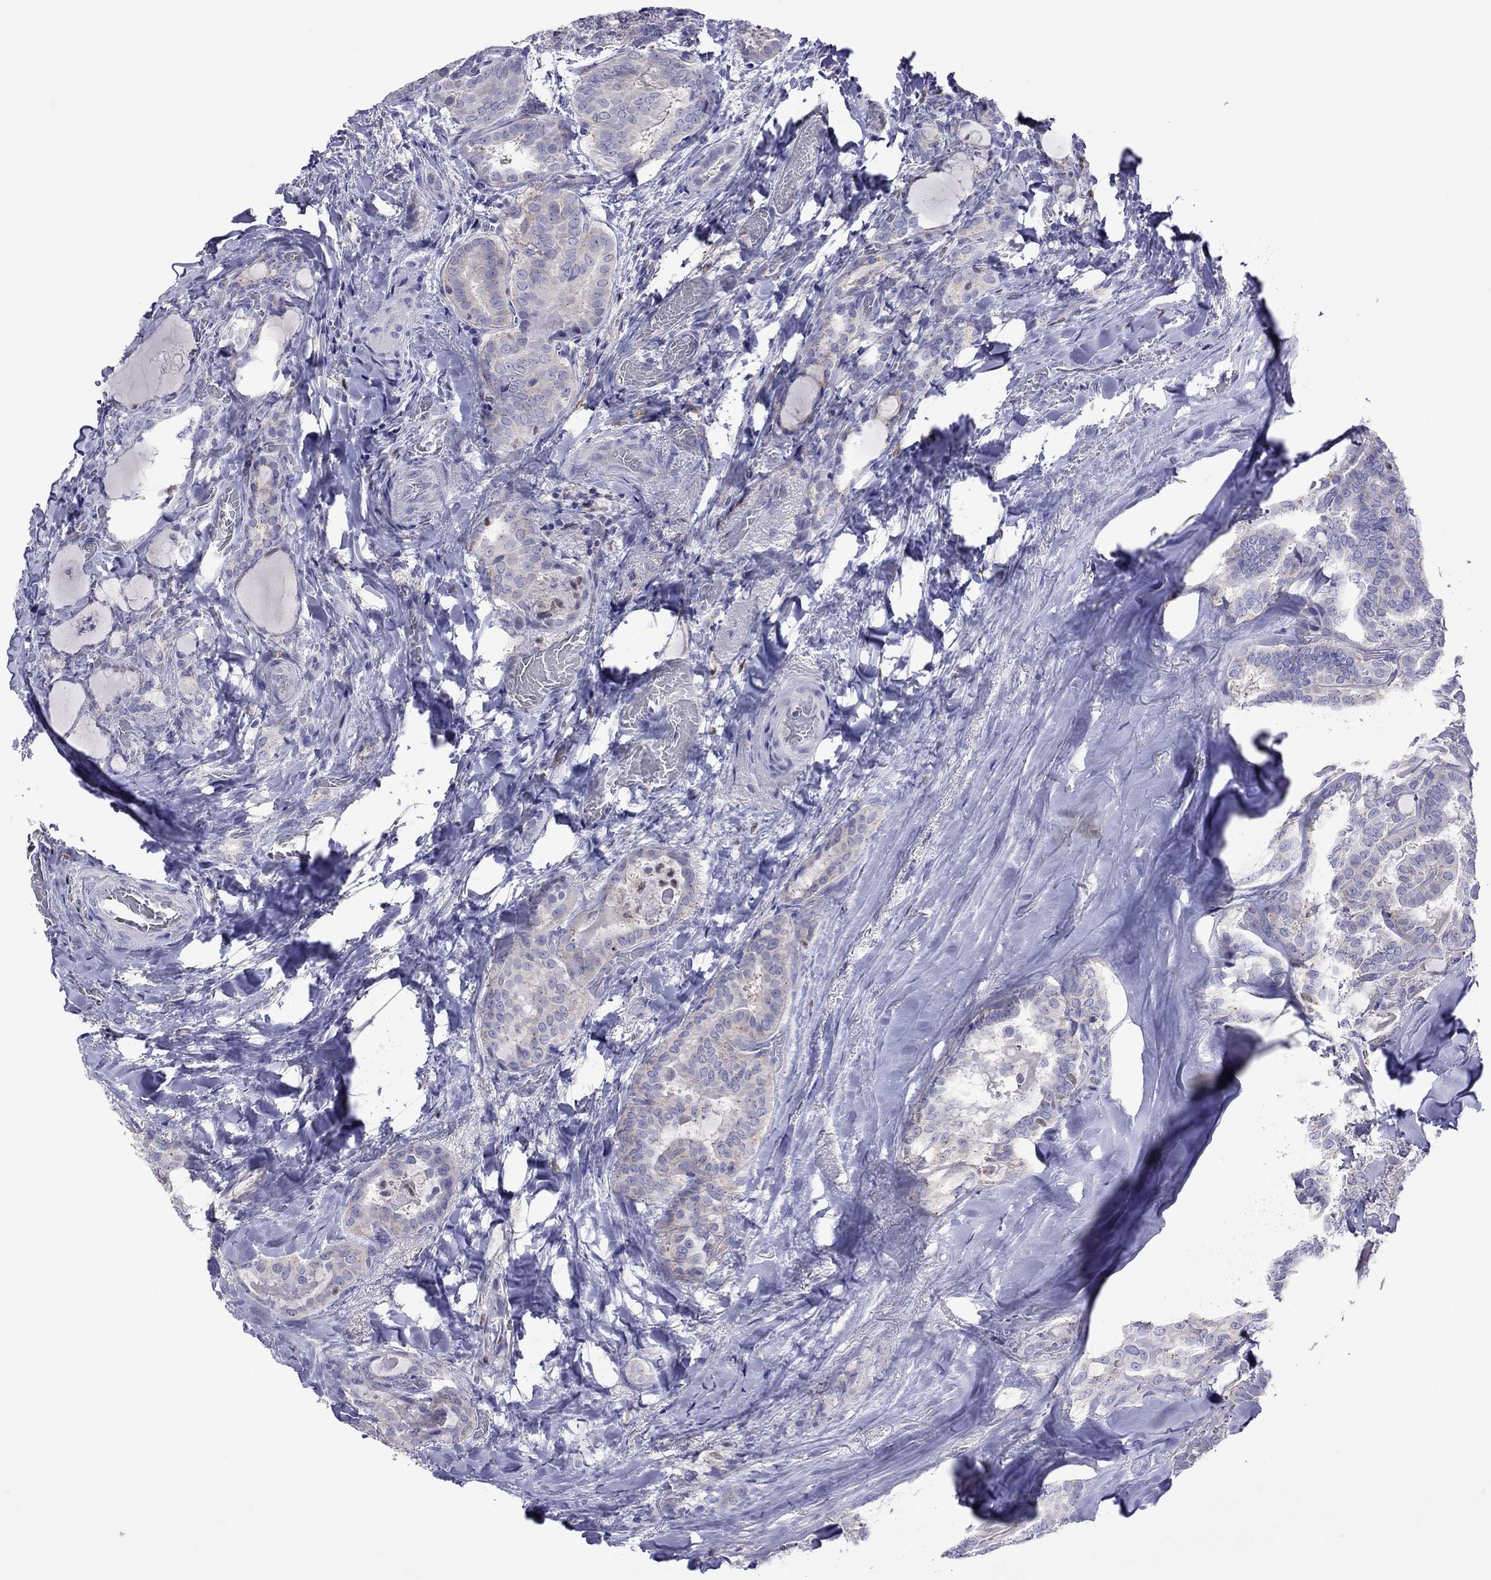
{"staining": {"intensity": "negative", "quantity": "none", "location": "none"}, "tissue": "thyroid cancer", "cell_type": "Tumor cells", "image_type": "cancer", "snomed": [{"axis": "morphology", "description": "Papillary adenocarcinoma, NOS"}, {"axis": "topography", "description": "Thyroid gland"}], "caption": "Immunohistochemistry (IHC) of human thyroid cancer reveals no positivity in tumor cells.", "gene": "MPZ", "patient": {"sex": "female", "age": 39}}